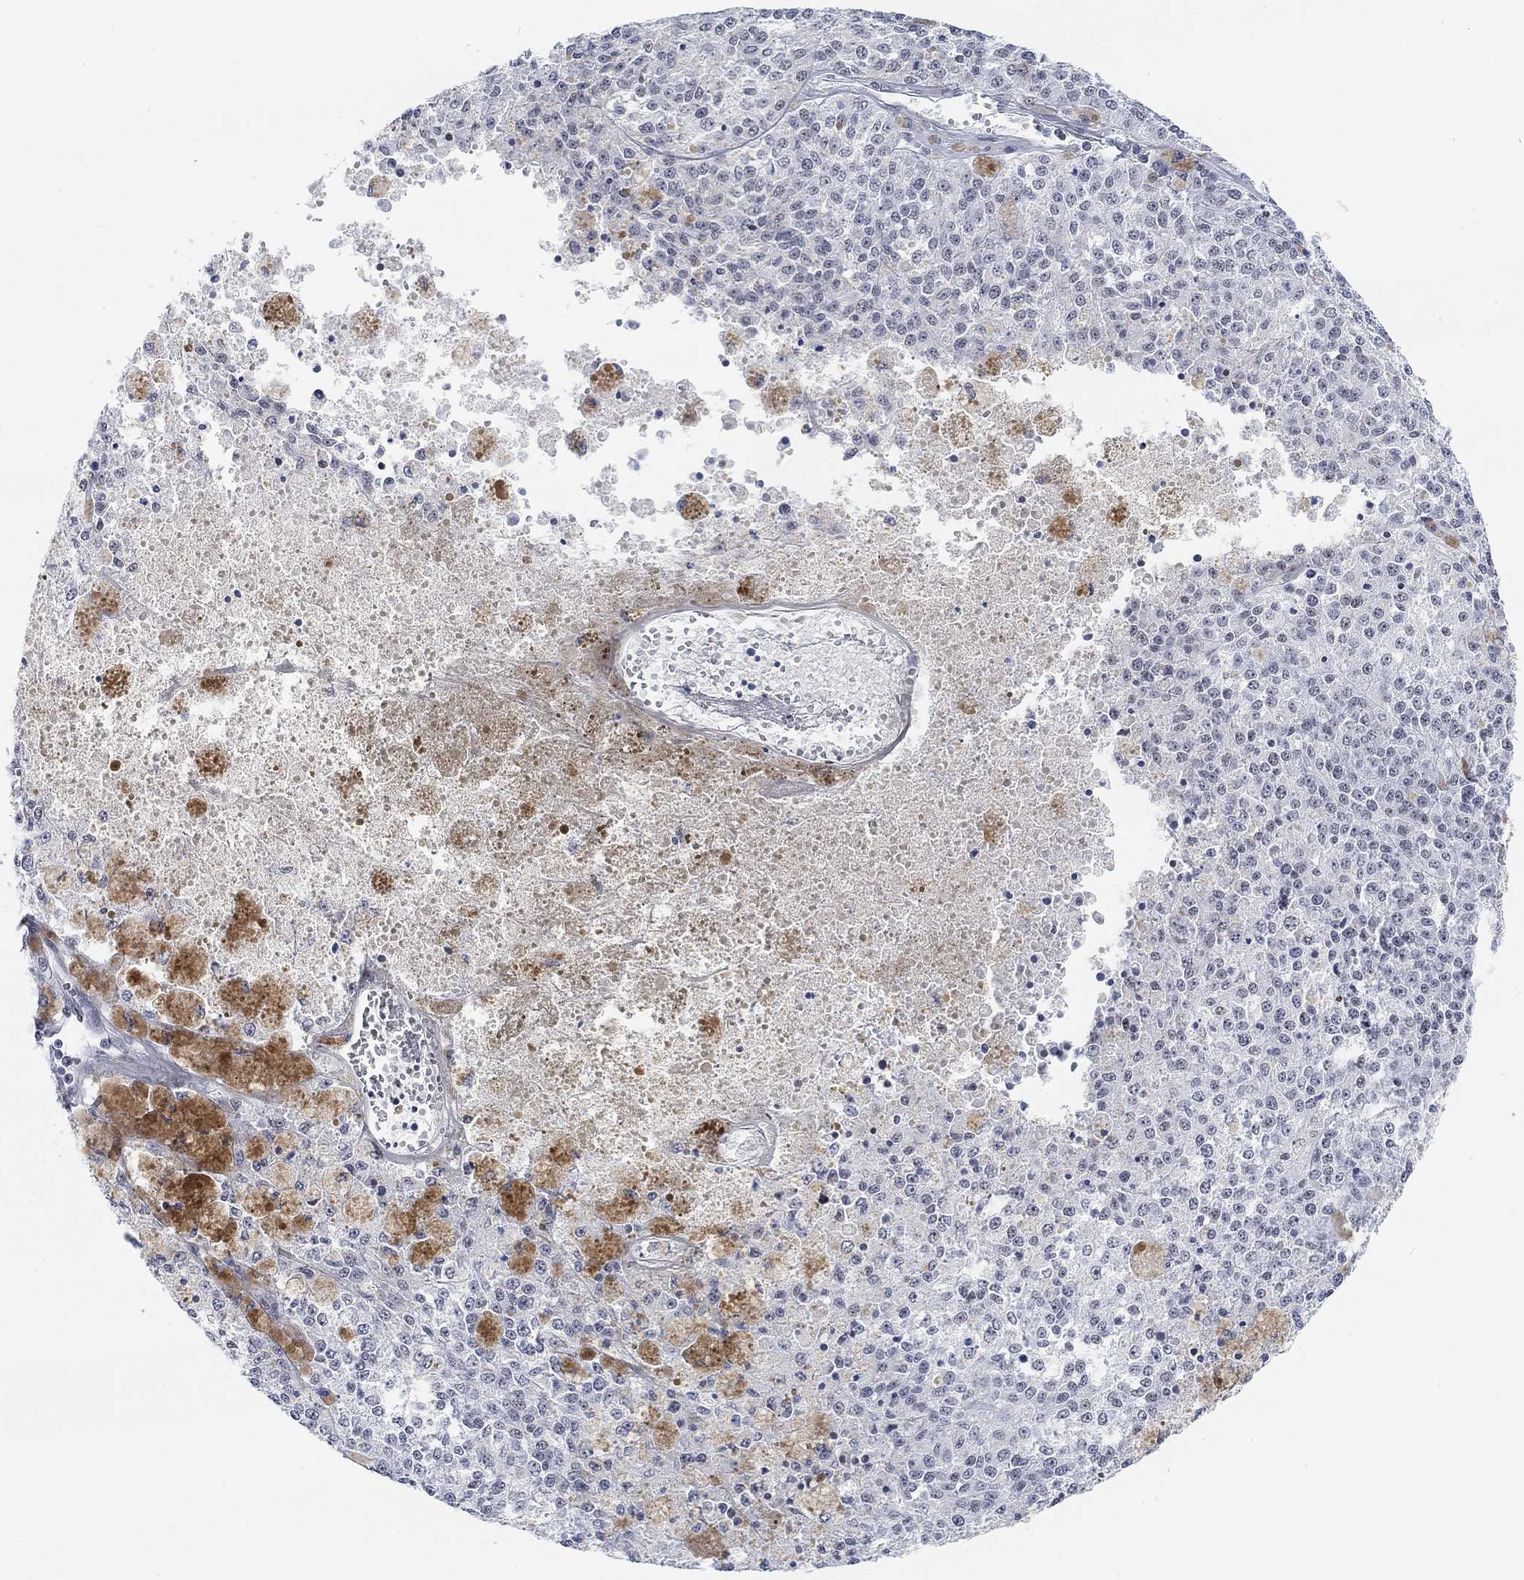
{"staining": {"intensity": "negative", "quantity": "none", "location": "none"}, "tissue": "melanoma", "cell_type": "Tumor cells", "image_type": "cancer", "snomed": [{"axis": "morphology", "description": "Malignant melanoma, Metastatic site"}, {"axis": "topography", "description": "Lymph node"}], "caption": "Tumor cells are negative for protein expression in human melanoma.", "gene": "PURG", "patient": {"sex": "female", "age": 64}}